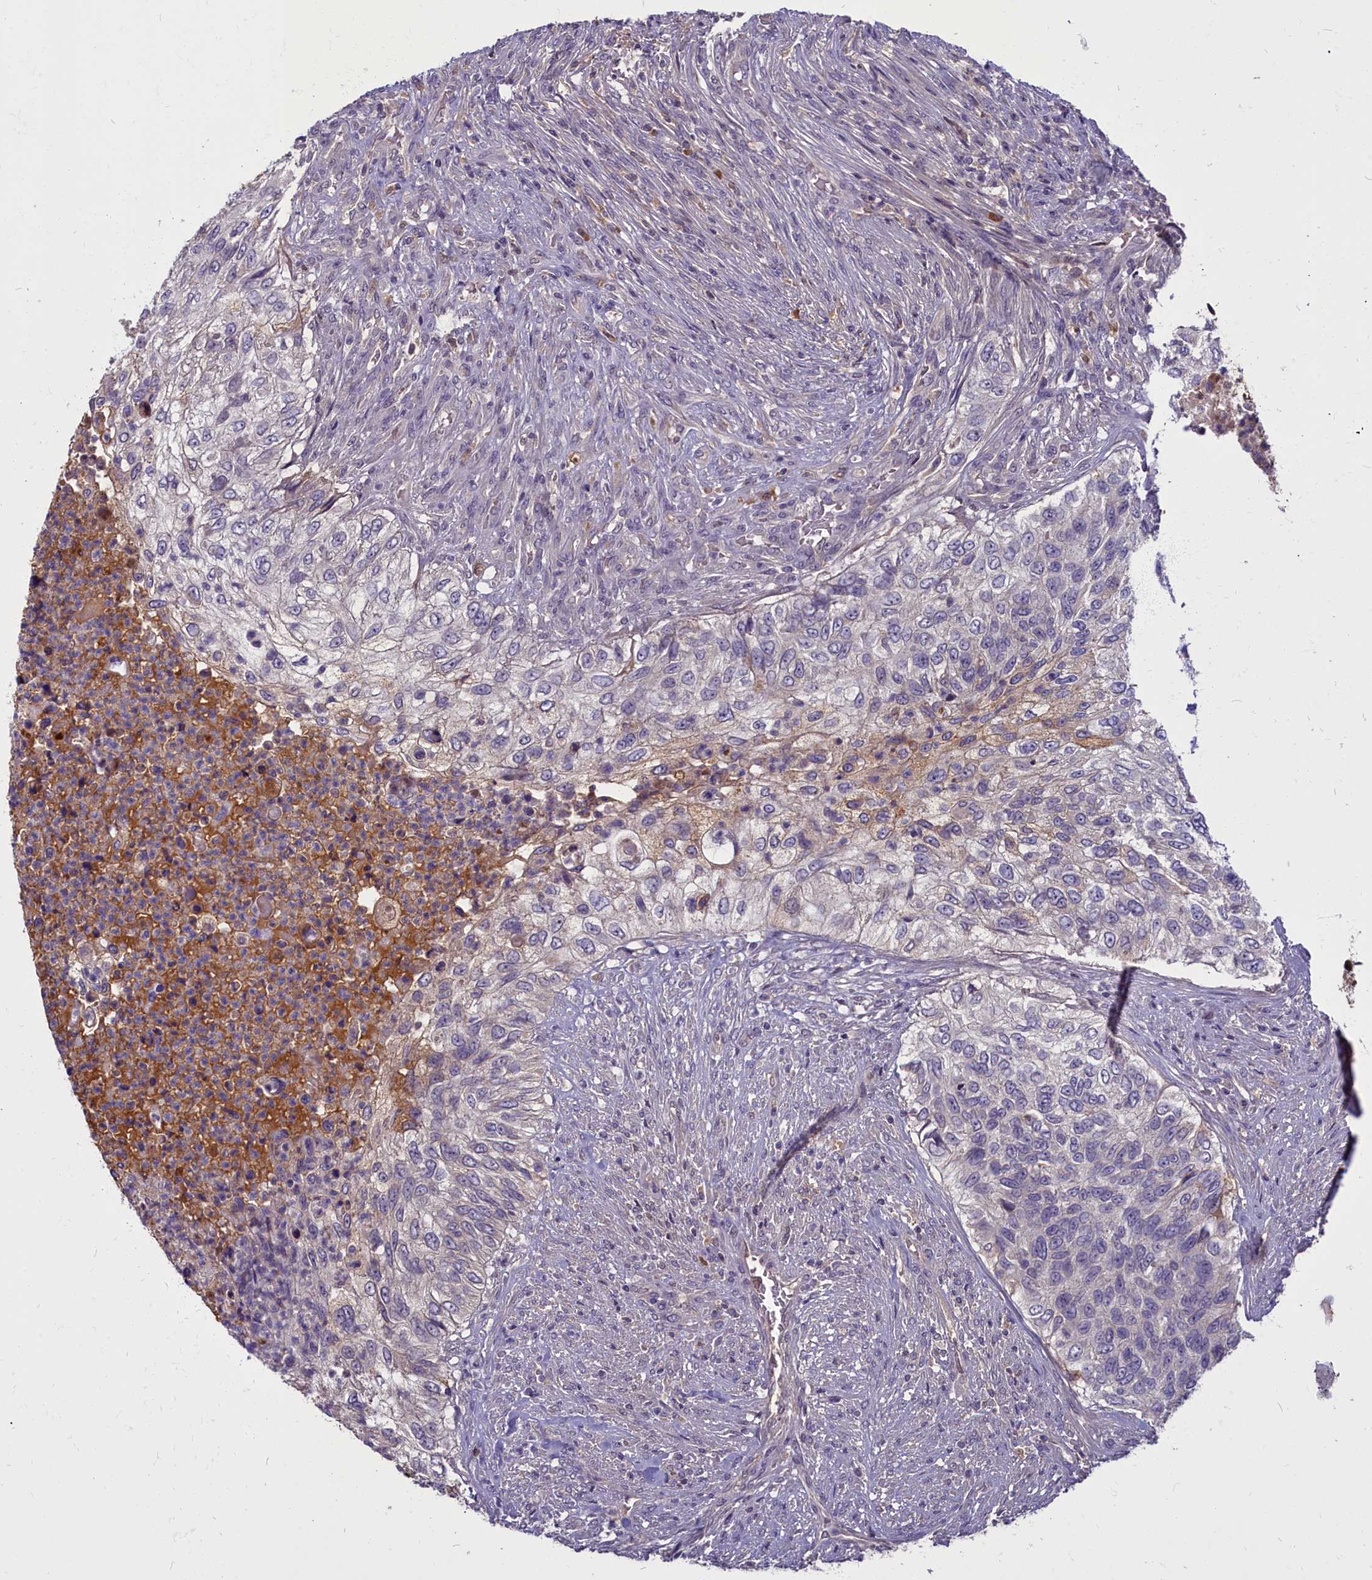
{"staining": {"intensity": "negative", "quantity": "none", "location": "none"}, "tissue": "urothelial cancer", "cell_type": "Tumor cells", "image_type": "cancer", "snomed": [{"axis": "morphology", "description": "Urothelial carcinoma, High grade"}, {"axis": "topography", "description": "Urinary bladder"}], "caption": "High magnification brightfield microscopy of urothelial carcinoma (high-grade) stained with DAB (3,3'-diaminobenzidine) (brown) and counterstained with hematoxylin (blue): tumor cells show no significant positivity.", "gene": "SV2C", "patient": {"sex": "female", "age": 60}}